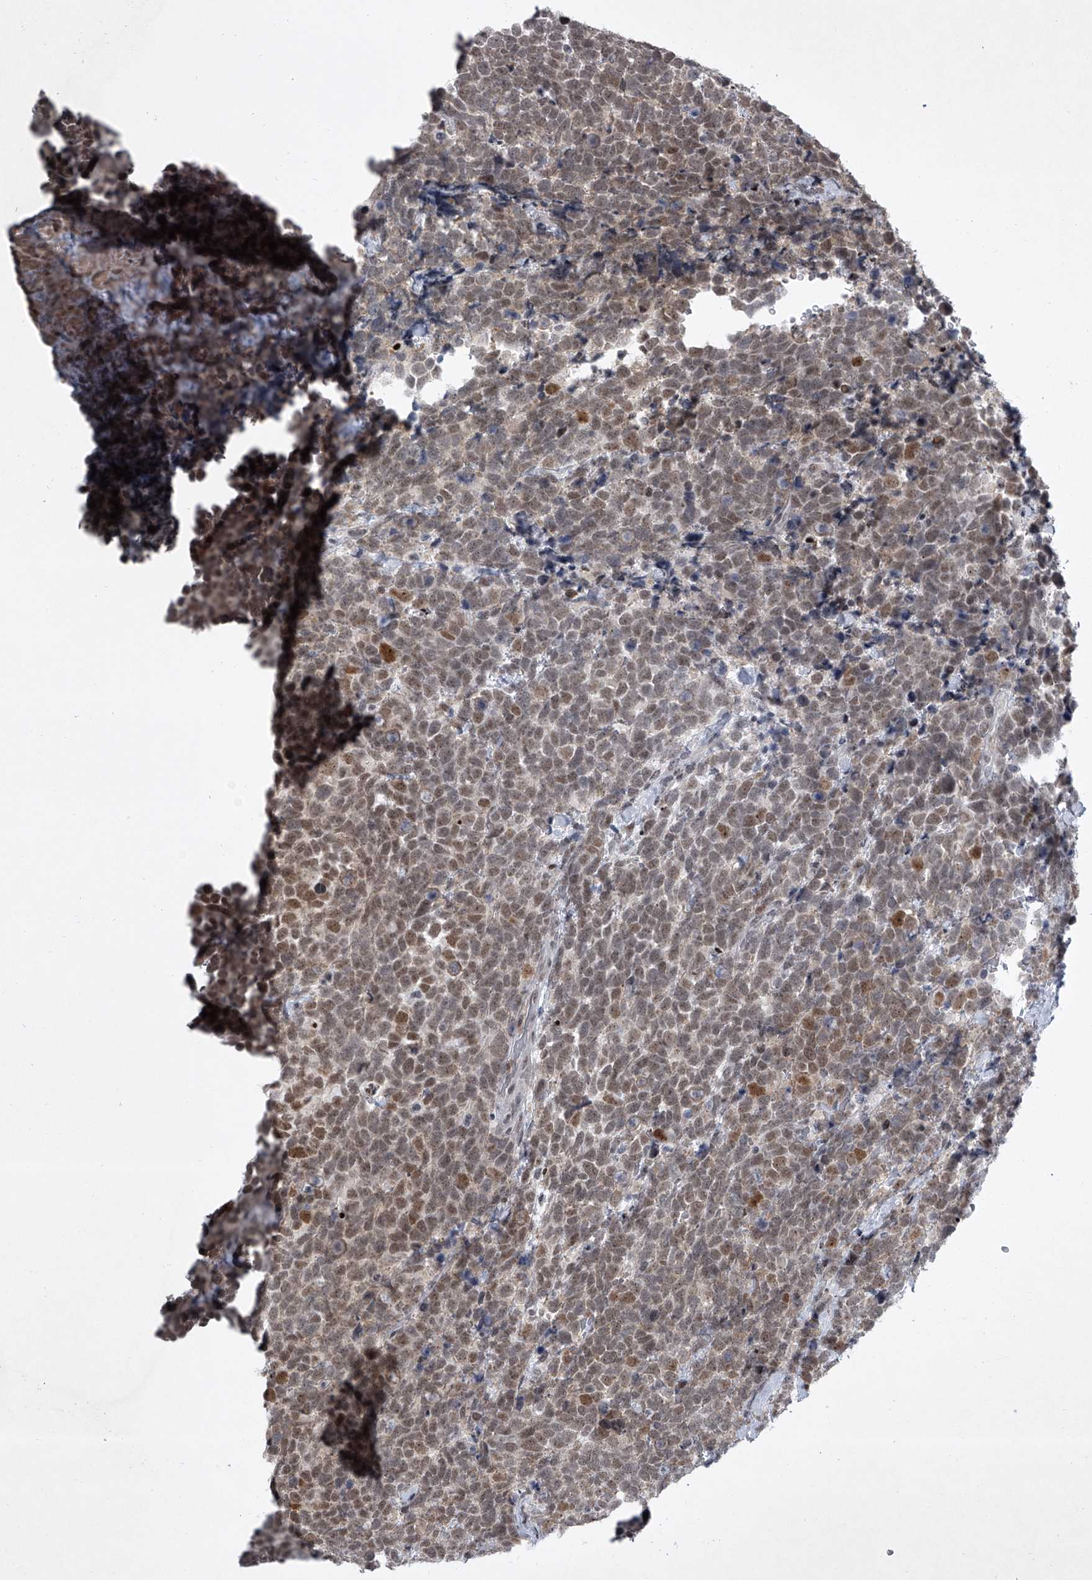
{"staining": {"intensity": "moderate", "quantity": ">75%", "location": "nuclear"}, "tissue": "urothelial cancer", "cell_type": "Tumor cells", "image_type": "cancer", "snomed": [{"axis": "morphology", "description": "Urothelial carcinoma, High grade"}, {"axis": "topography", "description": "Urinary bladder"}], "caption": "Tumor cells reveal moderate nuclear expression in about >75% of cells in urothelial cancer.", "gene": "MLLT1", "patient": {"sex": "female", "age": 82}}